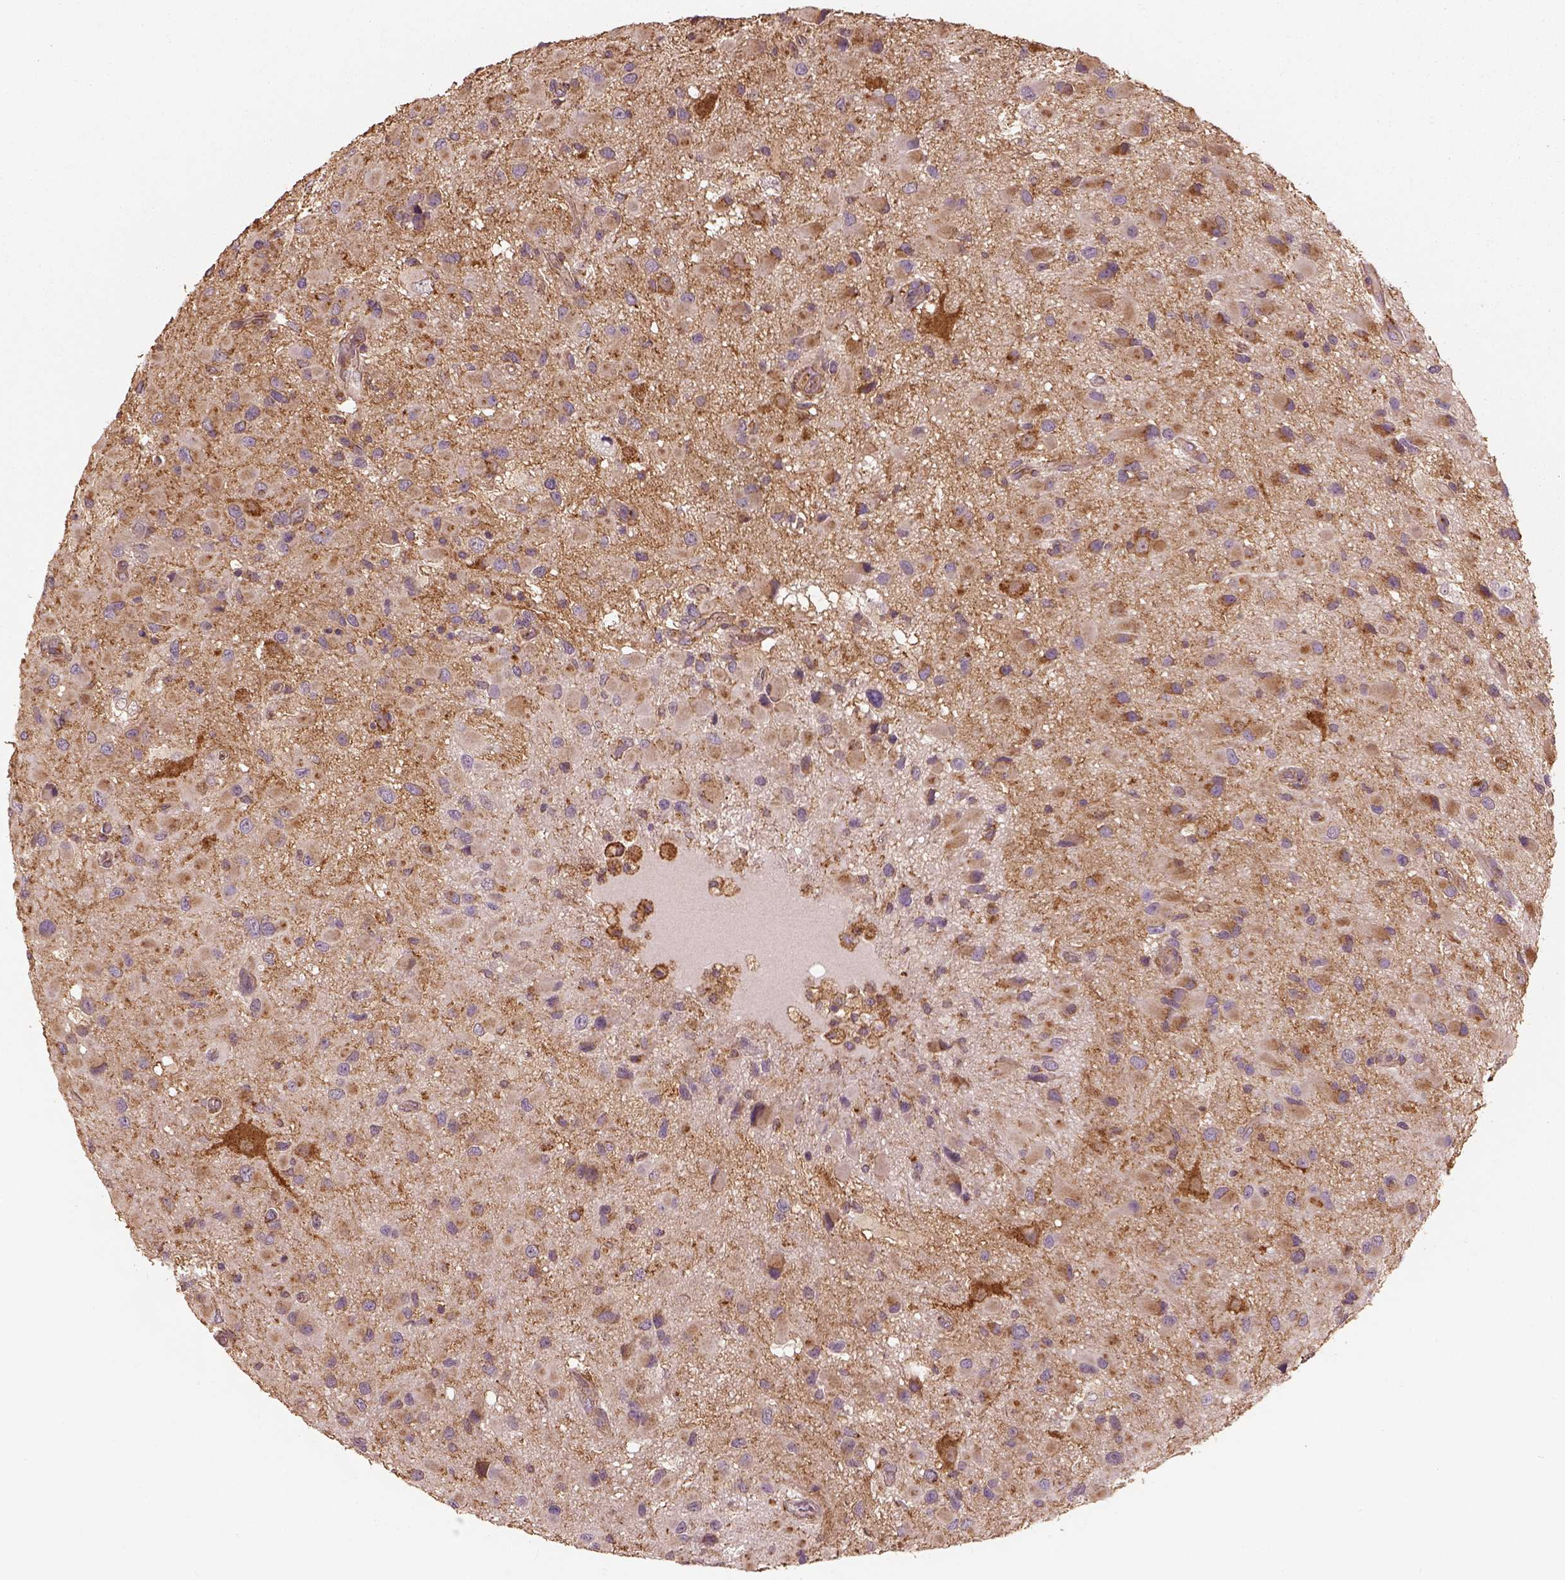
{"staining": {"intensity": "moderate", "quantity": ">75%", "location": "cytoplasmic/membranous"}, "tissue": "glioma", "cell_type": "Tumor cells", "image_type": "cancer", "snomed": [{"axis": "morphology", "description": "Glioma, malignant, Low grade"}, {"axis": "topography", "description": "Brain"}], "caption": "A micrograph showing moderate cytoplasmic/membranous expression in approximately >75% of tumor cells in malignant glioma (low-grade), as visualized by brown immunohistochemical staining.", "gene": "AP1B1", "patient": {"sex": "female", "age": 32}}